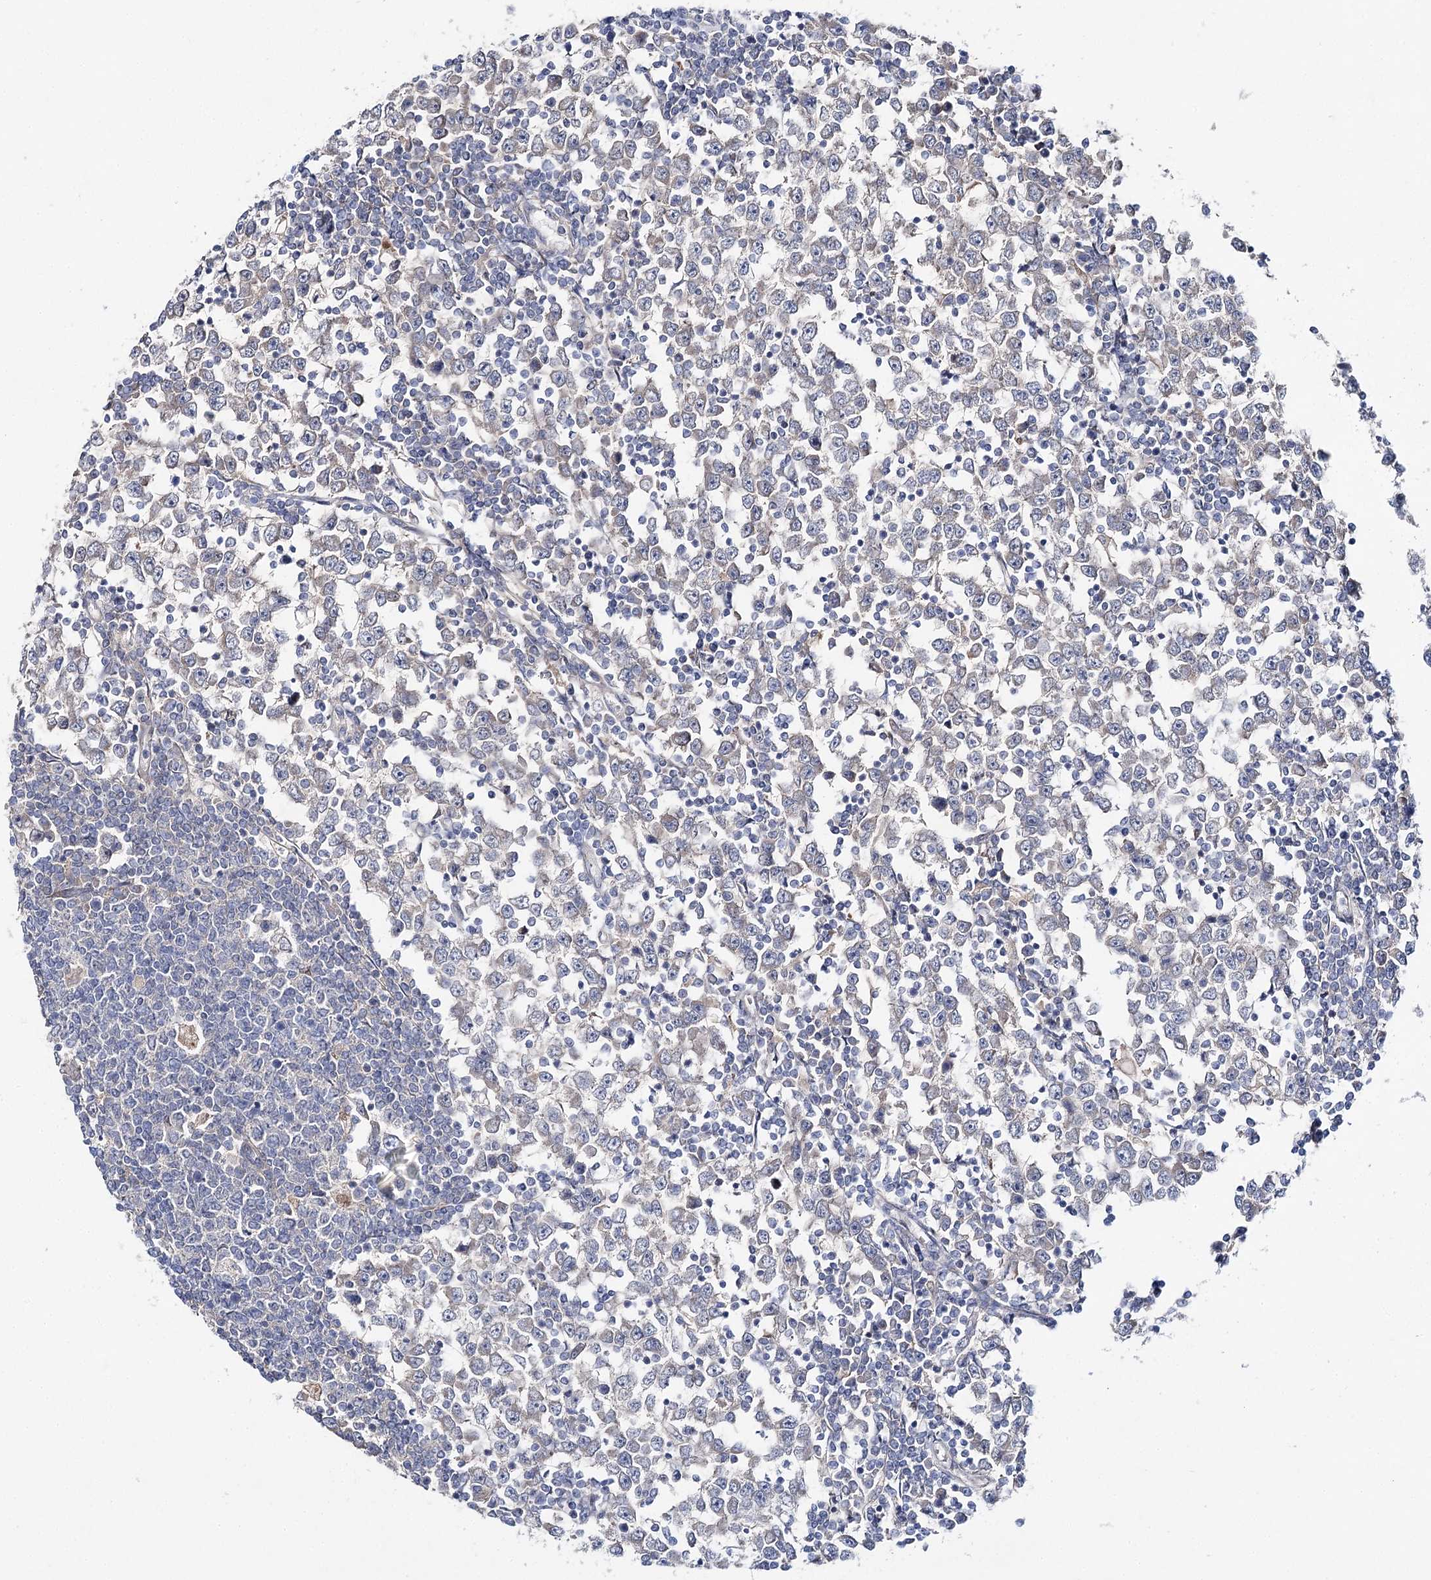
{"staining": {"intensity": "negative", "quantity": "none", "location": "none"}, "tissue": "testis cancer", "cell_type": "Tumor cells", "image_type": "cancer", "snomed": [{"axis": "morphology", "description": "Seminoma, NOS"}, {"axis": "topography", "description": "Testis"}], "caption": "Immunohistochemistry photomicrograph of neoplastic tissue: human testis cancer stained with DAB demonstrates no significant protein positivity in tumor cells.", "gene": "LRRC14B", "patient": {"sex": "male", "age": 65}}